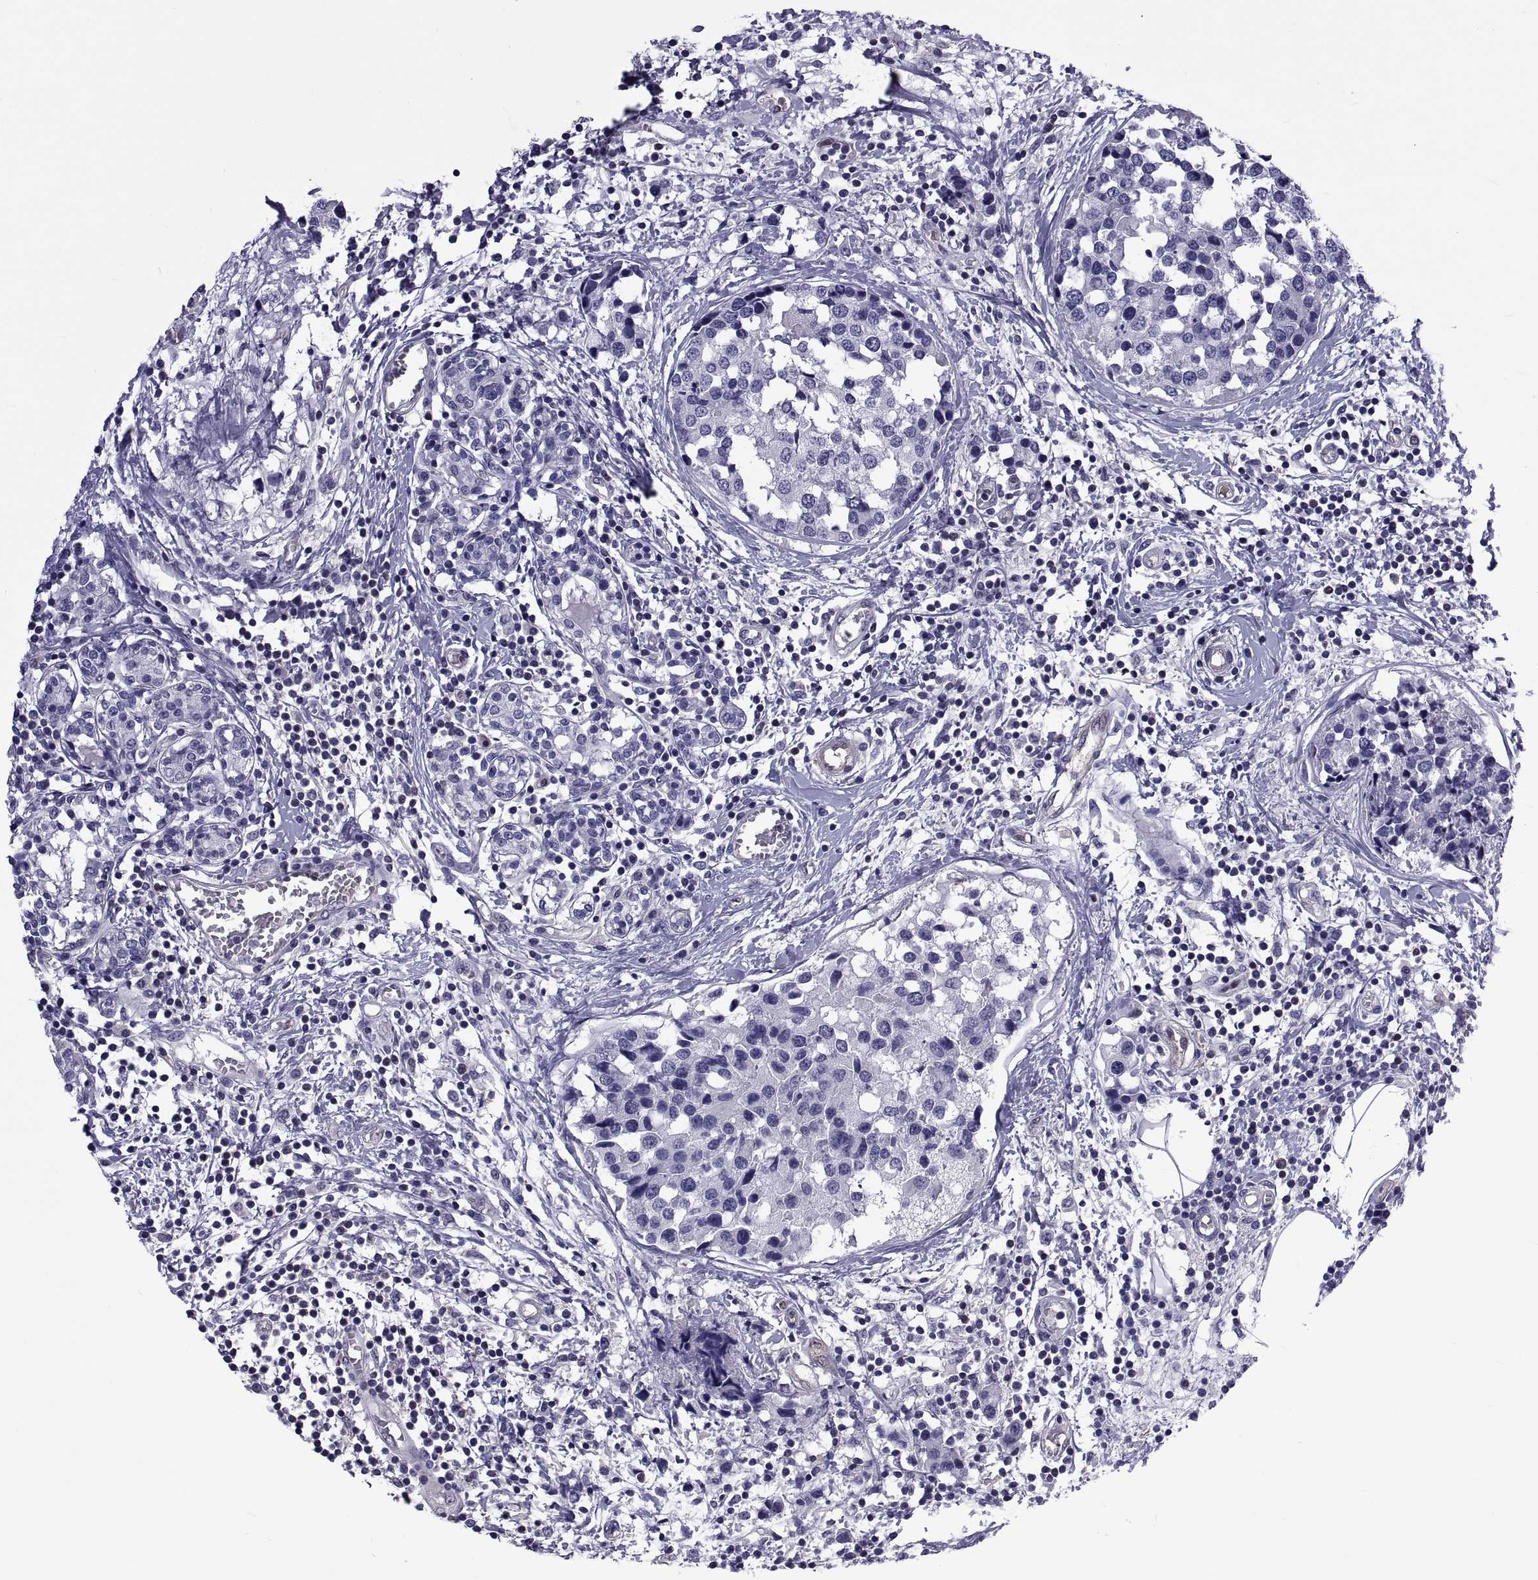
{"staining": {"intensity": "negative", "quantity": "none", "location": "none"}, "tissue": "breast cancer", "cell_type": "Tumor cells", "image_type": "cancer", "snomed": [{"axis": "morphology", "description": "Lobular carcinoma"}, {"axis": "topography", "description": "Breast"}], "caption": "Photomicrograph shows no protein positivity in tumor cells of lobular carcinoma (breast) tissue.", "gene": "LCN9", "patient": {"sex": "female", "age": 59}}